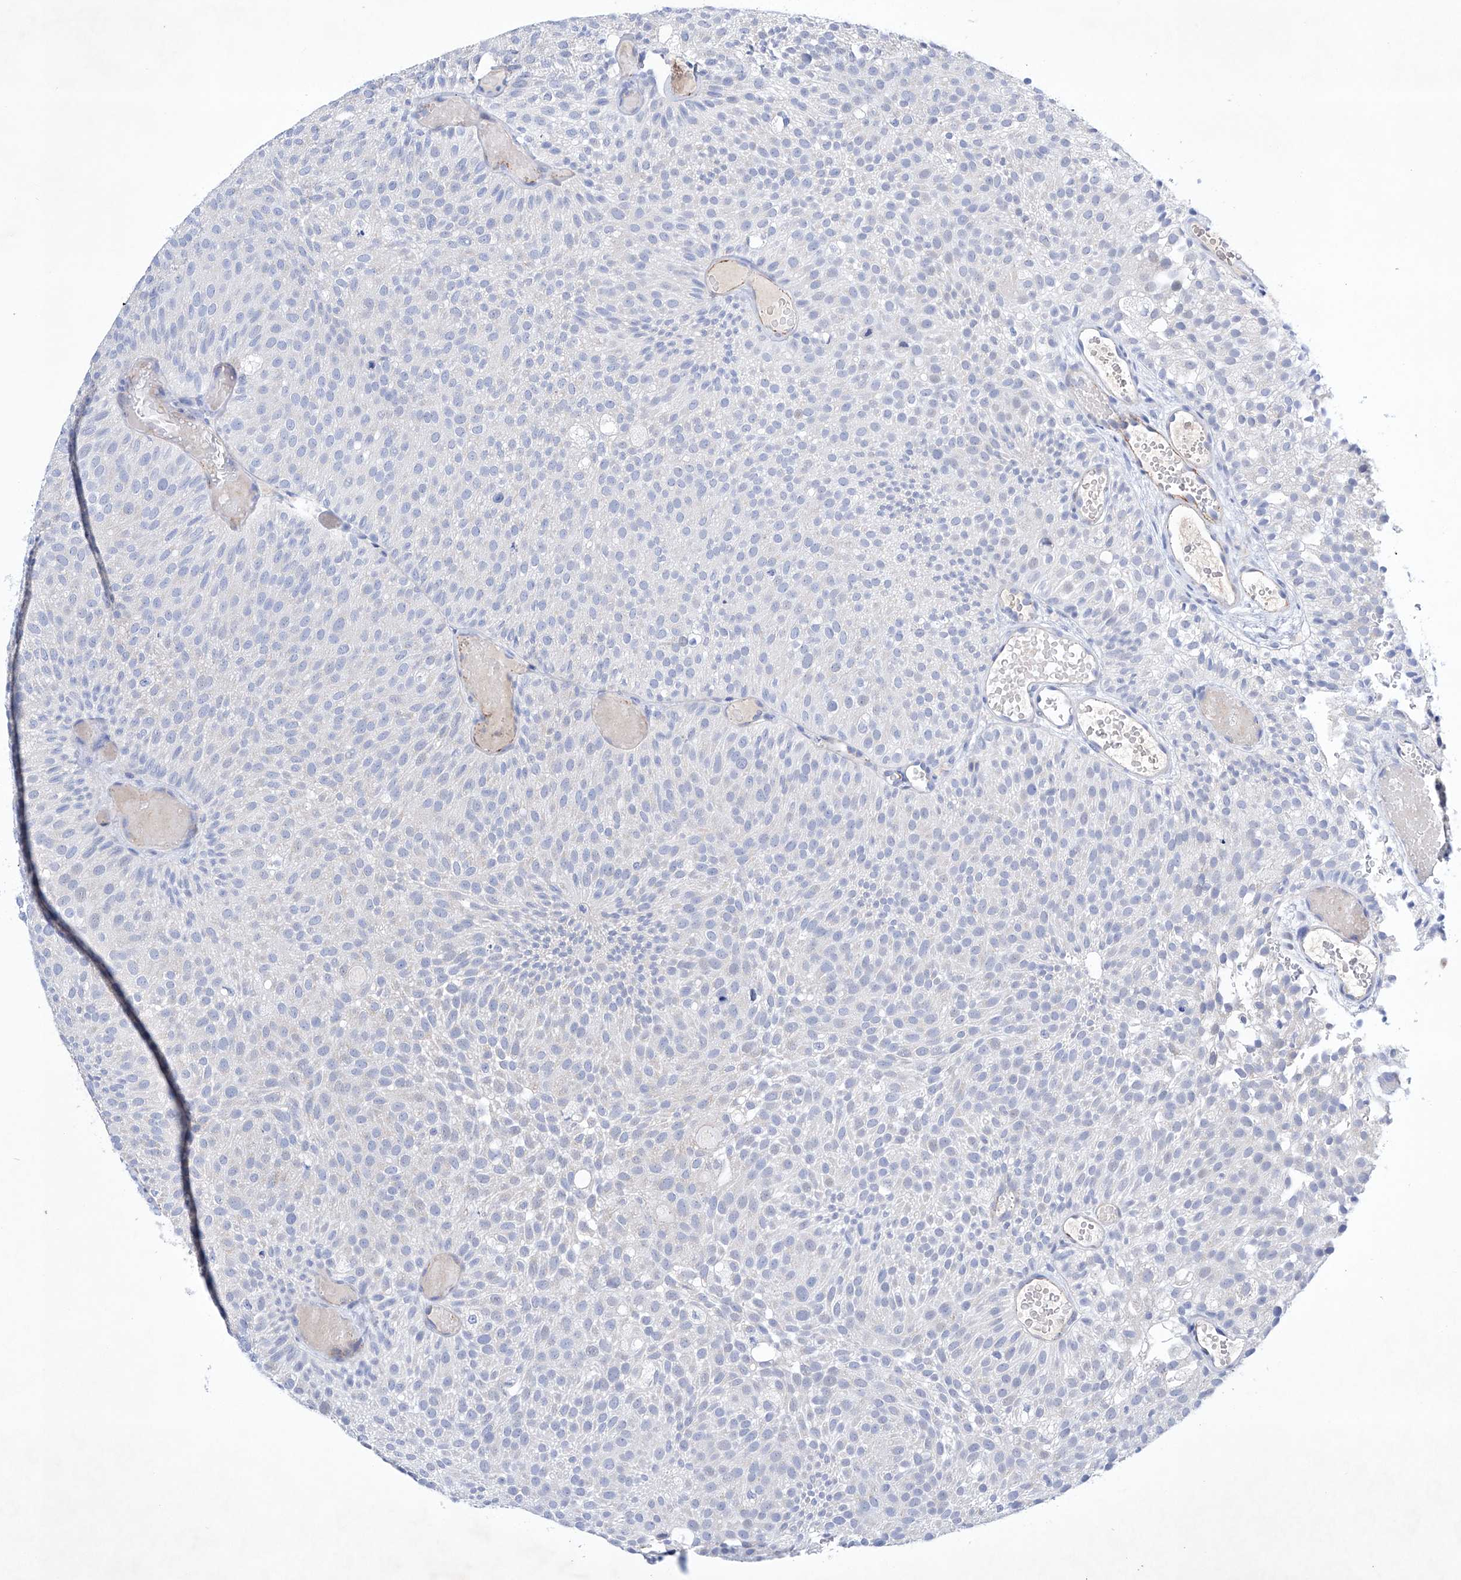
{"staining": {"intensity": "negative", "quantity": "none", "location": "none"}, "tissue": "urothelial cancer", "cell_type": "Tumor cells", "image_type": "cancer", "snomed": [{"axis": "morphology", "description": "Urothelial carcinoma, Low grade"}, {"axis": "topography", "description": "Urinary bladder"}], "caption": "Urothelial cancer stained for a protein using immunohistochemistry displays no positivity tumor cells.", "gene": "ETV7", "patient": {"sex": "male", "age": 78}}